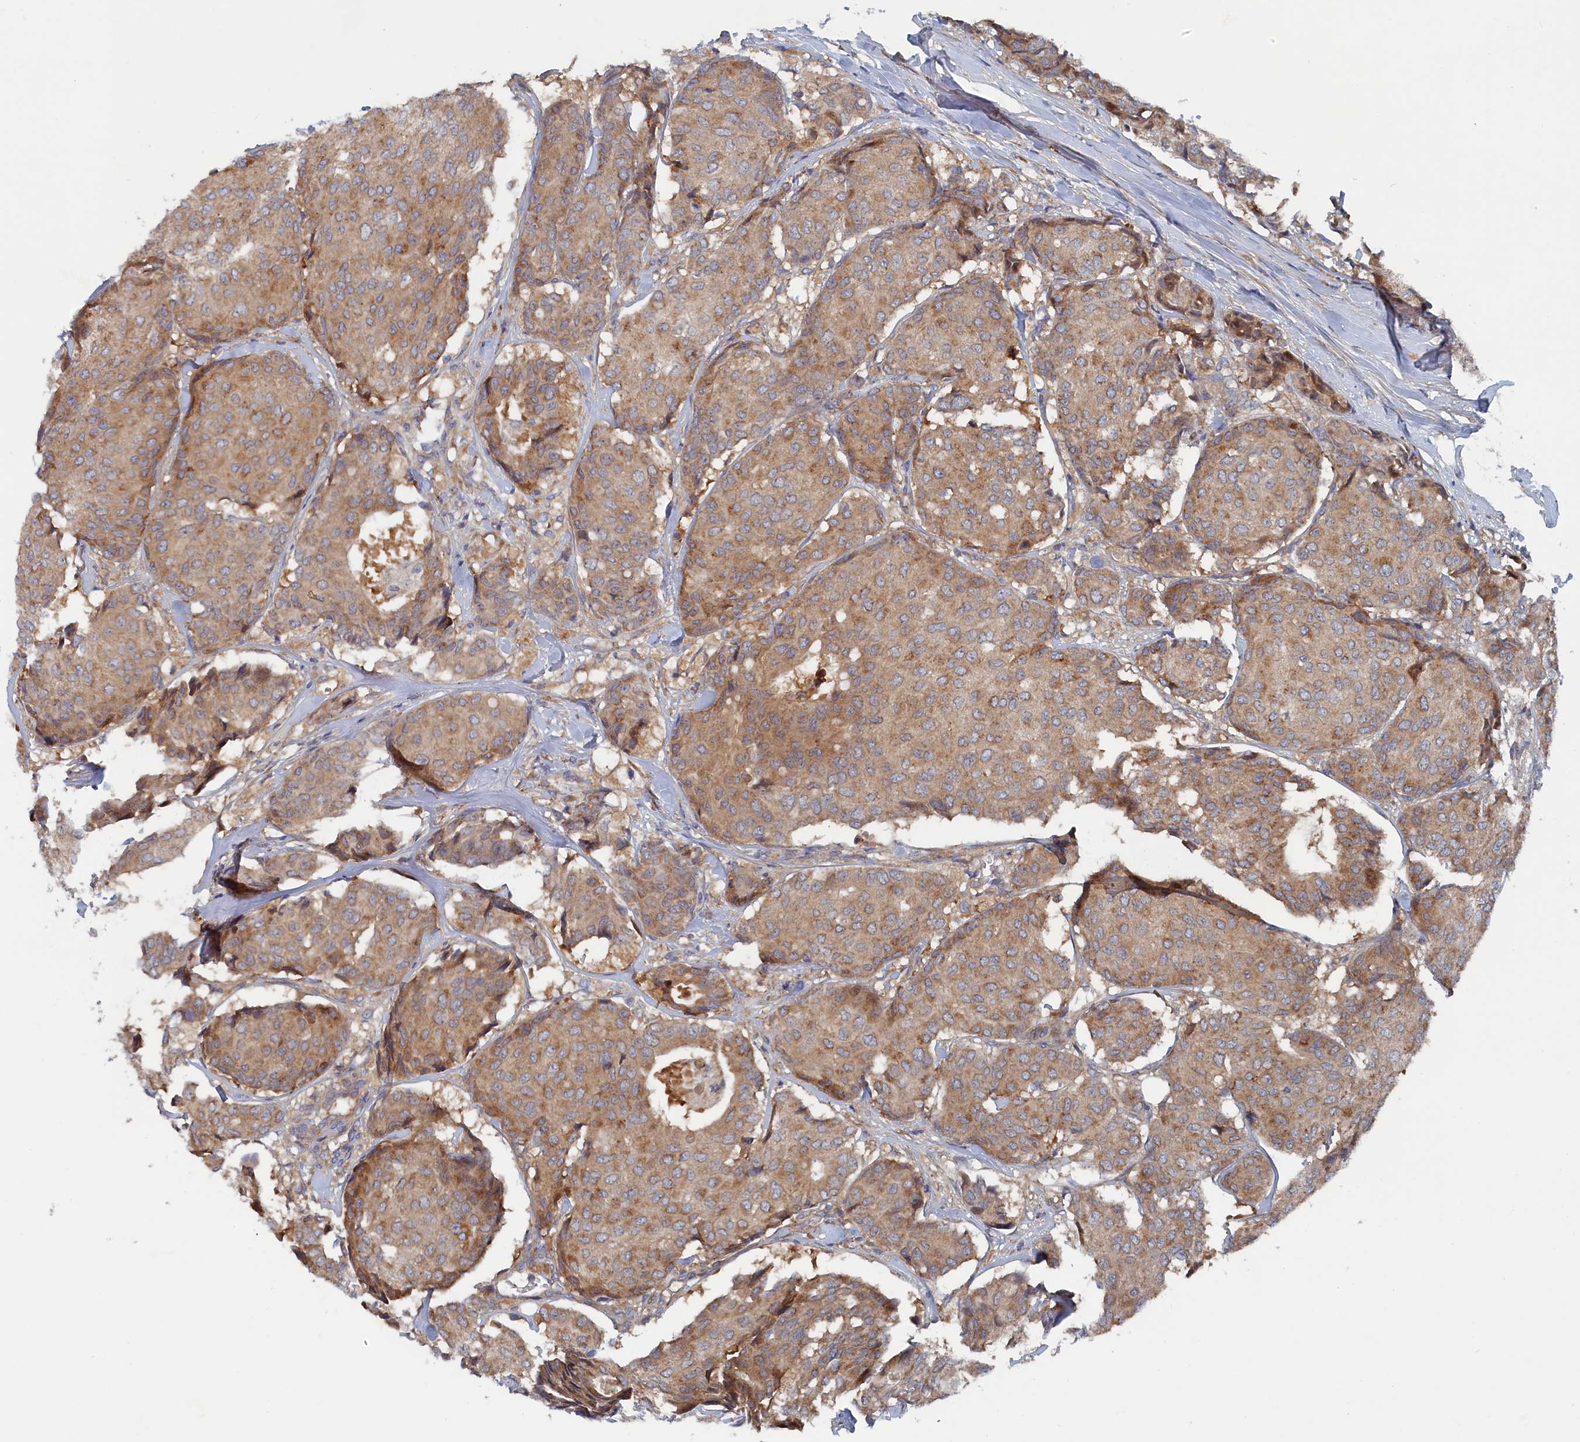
{"staining": {"intensity": "weak", "quantity": ">75%", "location": "cytoplasmic/membranous"}, "tissue": "breast cancer", "cell_type": "Tumor cells", "image_type": "cancer", "snomed": [{"axis": "morphology", "description": "Duct carcinoma"}, {"axis": "topography", "description": "Breast"}], "caption": "The histopathology image displays immunohistochemical staining of breast cancer. There is weak cytoplasmic/membranous positivity is identified in about >75% of tumor cells.", "gene": "TMEM196", "patient": {"sex": "female", "age": 75}}